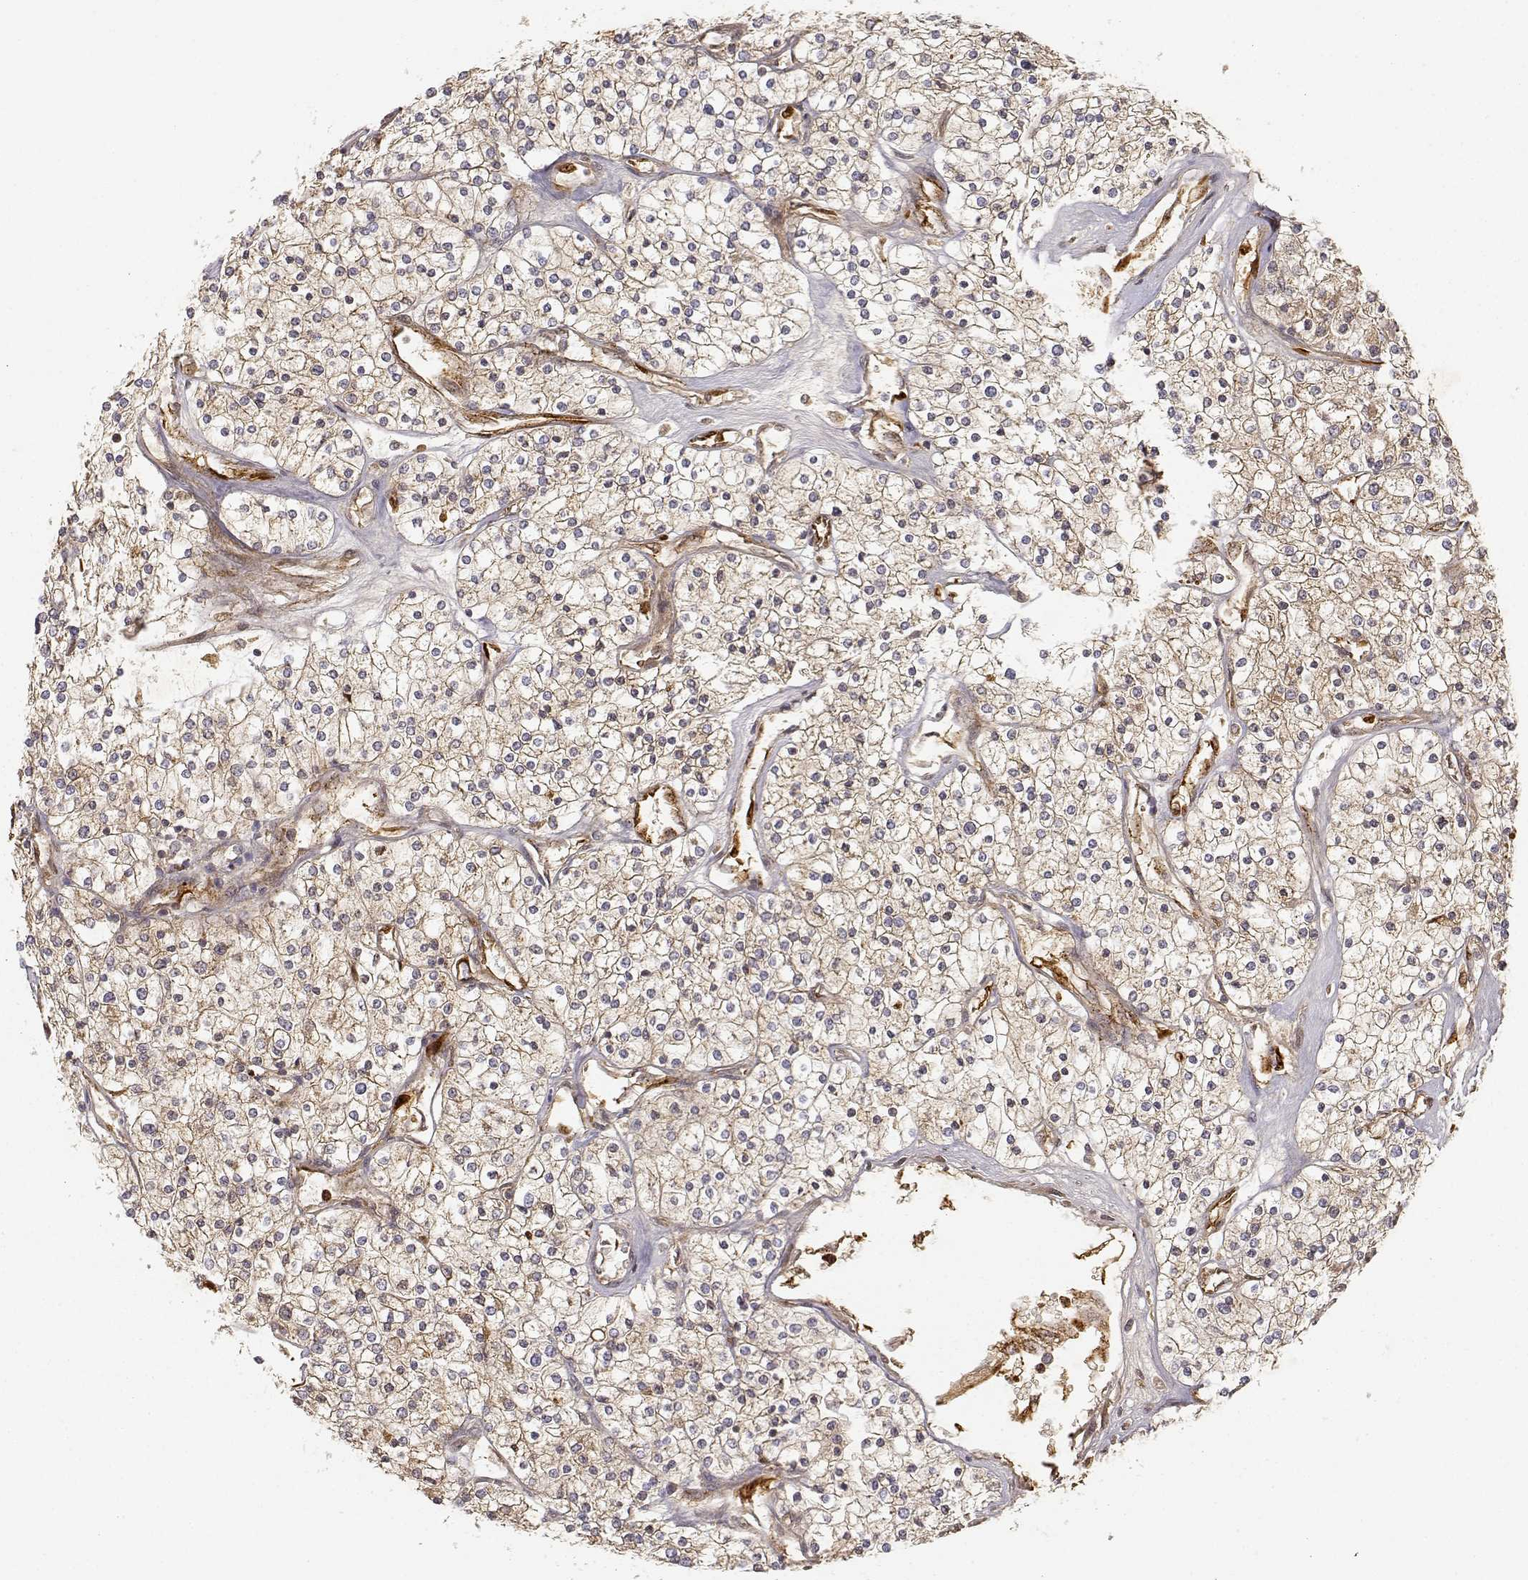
{"staining": {"intensity": "weak", "quantity": ">75%", "location": "cytoplasmic/membranous"}, "tissue": "renal cancer", "cell_type": "Tumor cells", "image_type": "cancer", "snomed": [{"axis": "morphology", "description": "Adenocarcinoma, NOS"}, {"axis": "topography", "description": "Kidney"}], "caption": "Immunohistochemical staining of renal cancer exhibits low levels of weak cytoplasmic/membranous protein expression in about >75% of tumor cells.", "gene": "CDK5RAP2", "patient": {"sex": "male", "age": 80}}